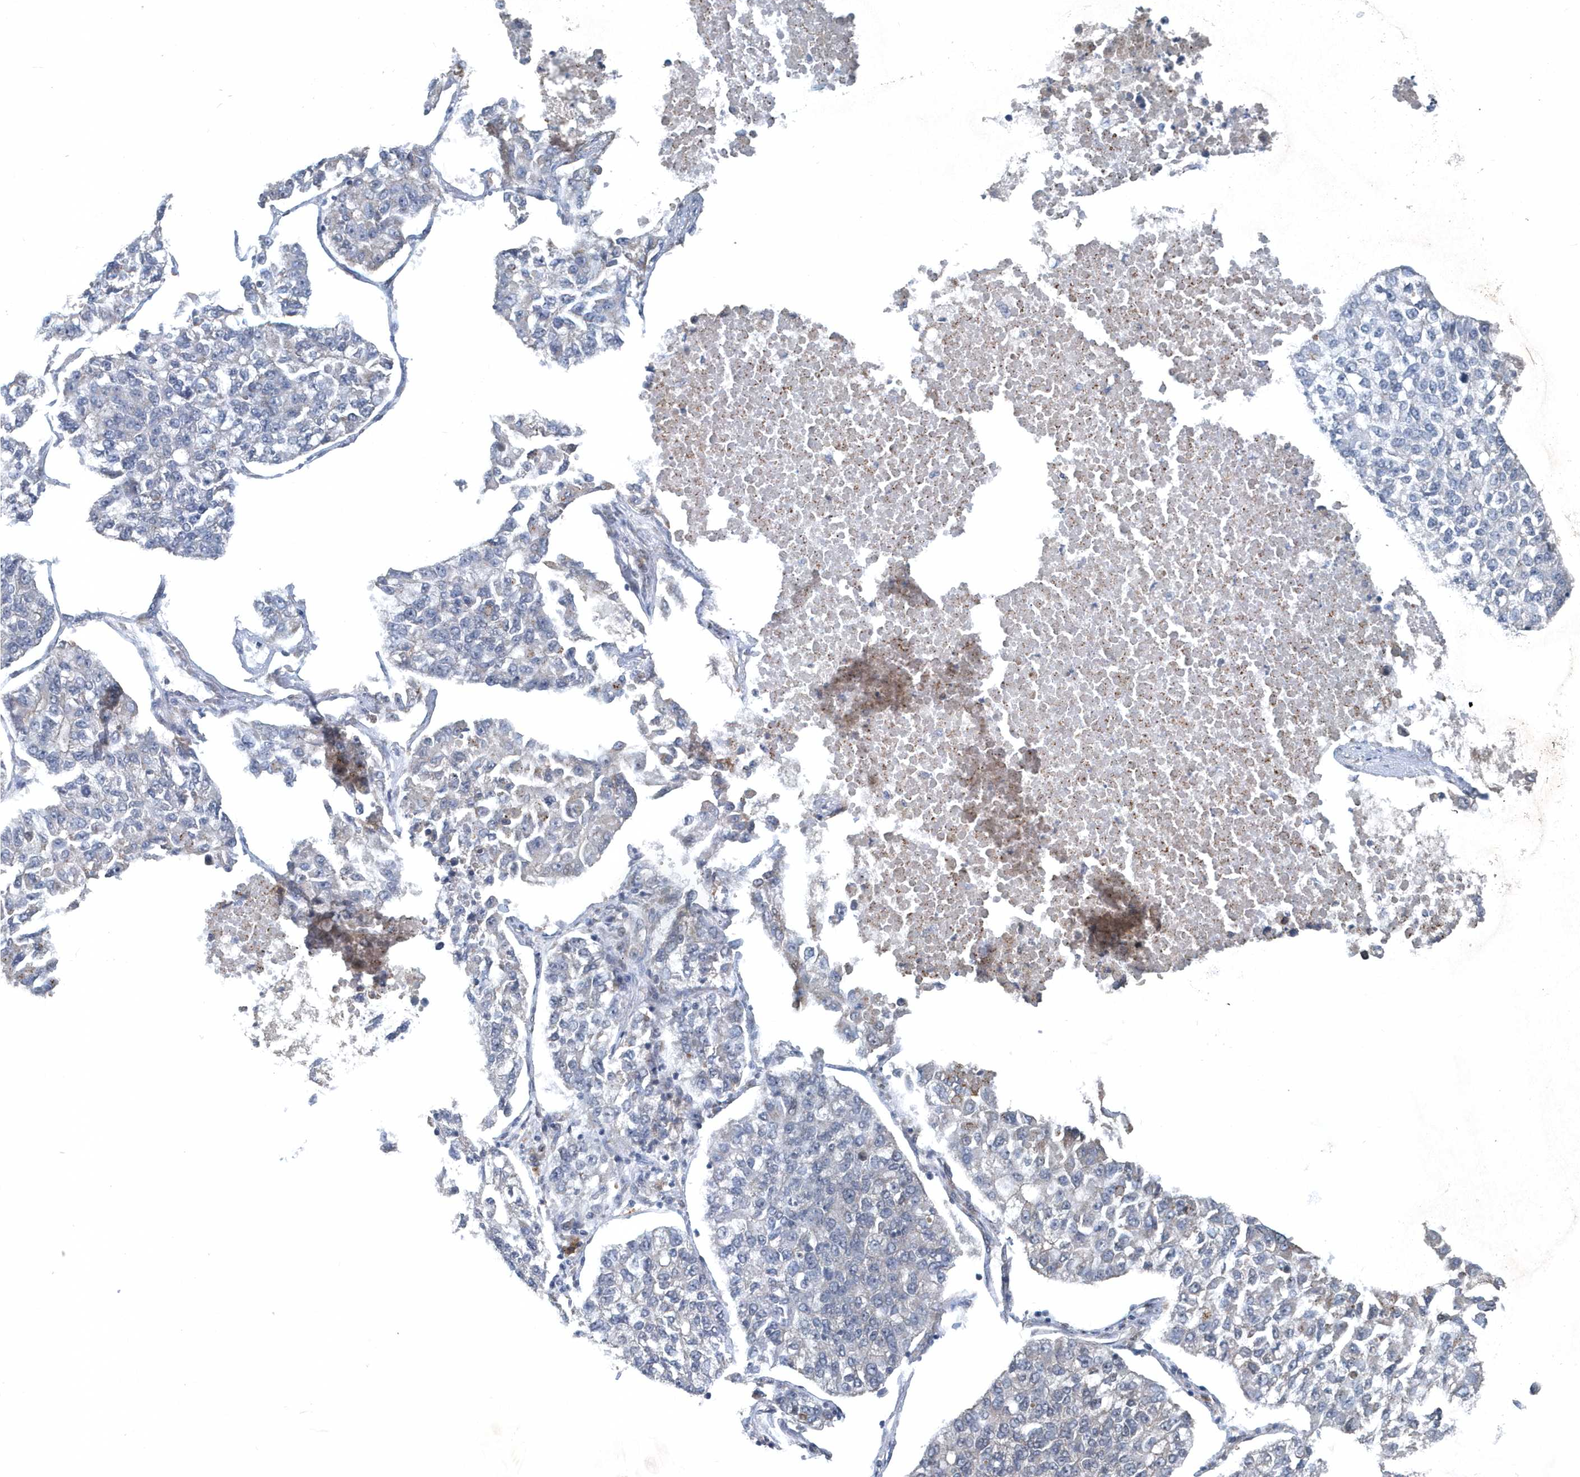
{"staining": {"intensity": "negative", "quantity": "none", "location": "none"}, "tissue": "lung cancer", "cell_type": "Tumor cells", "image_type": "cancer", "snomed": [{"axis": "morphology", "description": "Adenocarcinoma, NOS"}, {"axis": "topography", "description": "Lung"}], "caption": "High magnification brightfield microscopy of lung adenocarcinoma stained with DAB (3,3'-diaminobenzidine) (brown) and counterstained with hematoxylin (blue): tumor cells show no significant expression. Nuclei are stained in blue.", "gene": "MCC", "patient": {"sex": "male", "age": 49}}